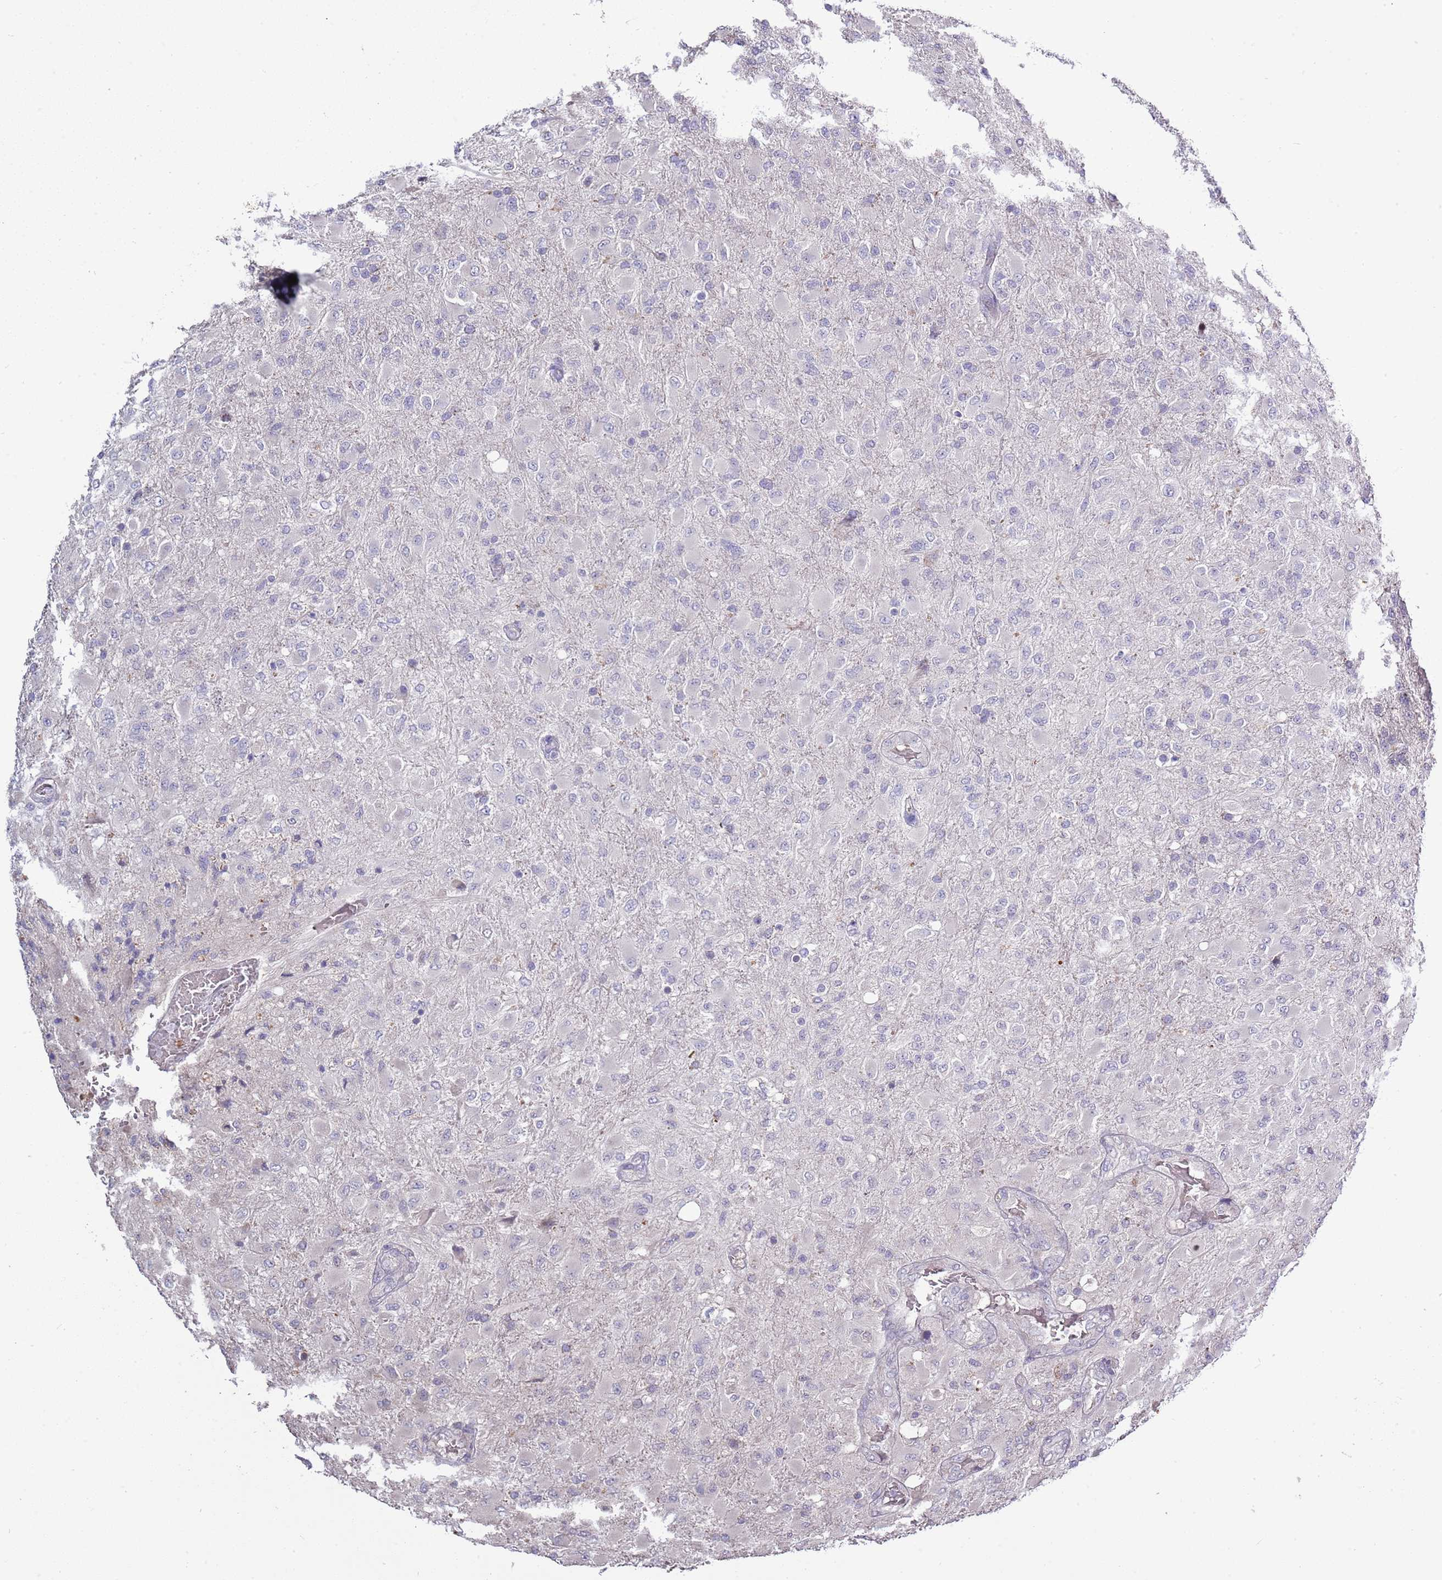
{"staining": {"intensity": "negative", "quantity": "none", "location": "none"}, "tissue": "glioma", "cell_type": "Tumor cells", "image_type": "cancer", "snomed": [{"axis": "morphology", "description": "Glioma, malignant, Low grade"}, {"axis": "topography", "description": "Brain"}], "caption": "An image of human malignant glioma (low-grade) is negative for staining in tumor cells.", "gene": "P2RY13", "patient": {"sex": "male", "age": 65}}